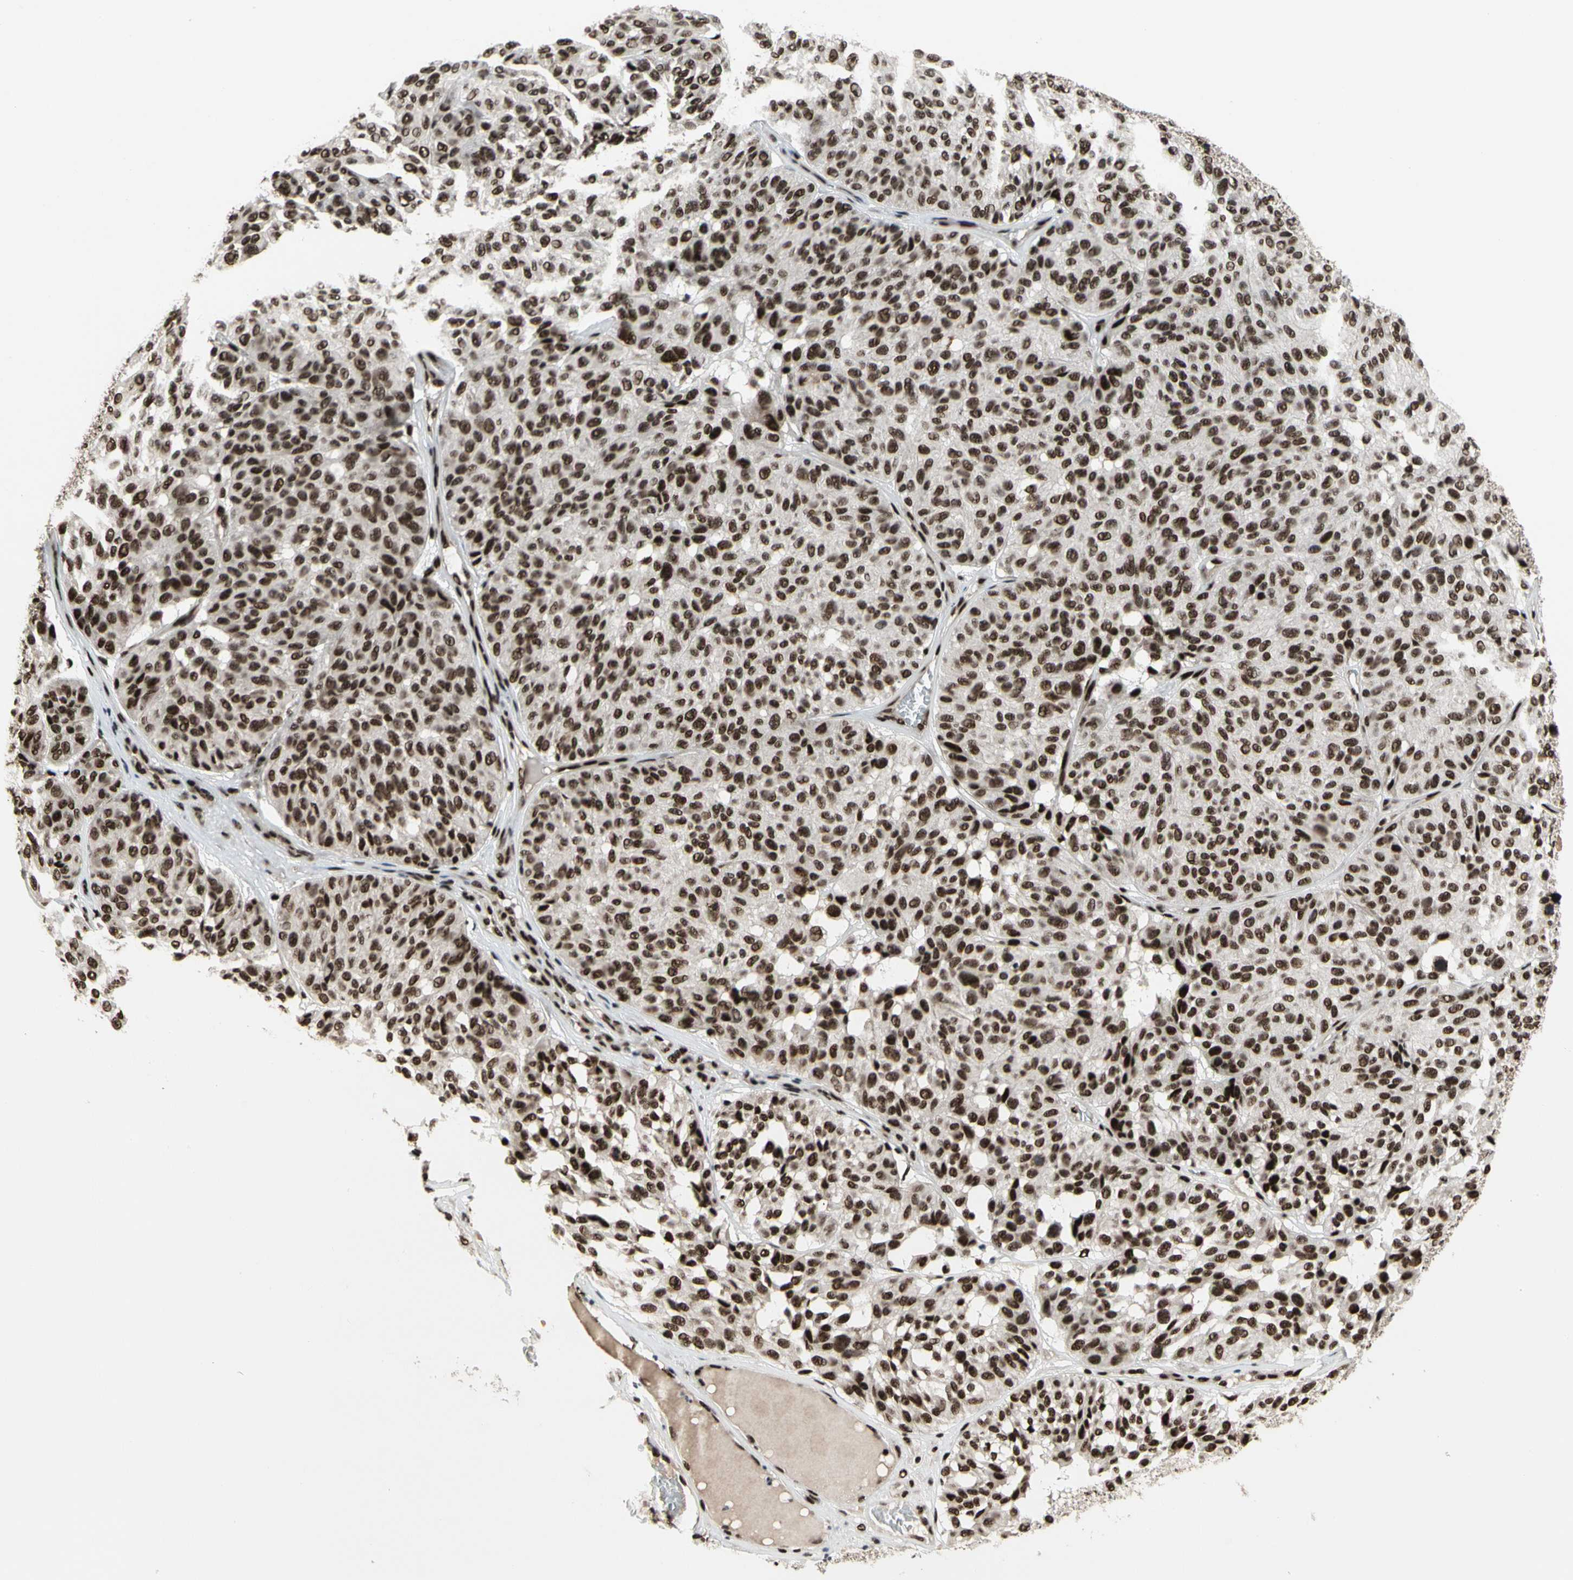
{"staining": {"intensity": "strong", "quantity": ">75%", "location": "nuclear"}, "tissue": "melanoma", "cell_type": "Tumor cells", "image_type": "cancer", "snomed": [{"axis": "morphology", "description": "Malignant melanoma, NOS"}, {"axis": "topography", "description": "Skin"}], "caption": "Tumor cells reveal strong nuclear expression in approximately >75% of cells in melanoma. (DAB IHC with brightfield microscopy, high magnification).", "gene": "SRSF11", "patient": {"sex": "female", "age": 46}}